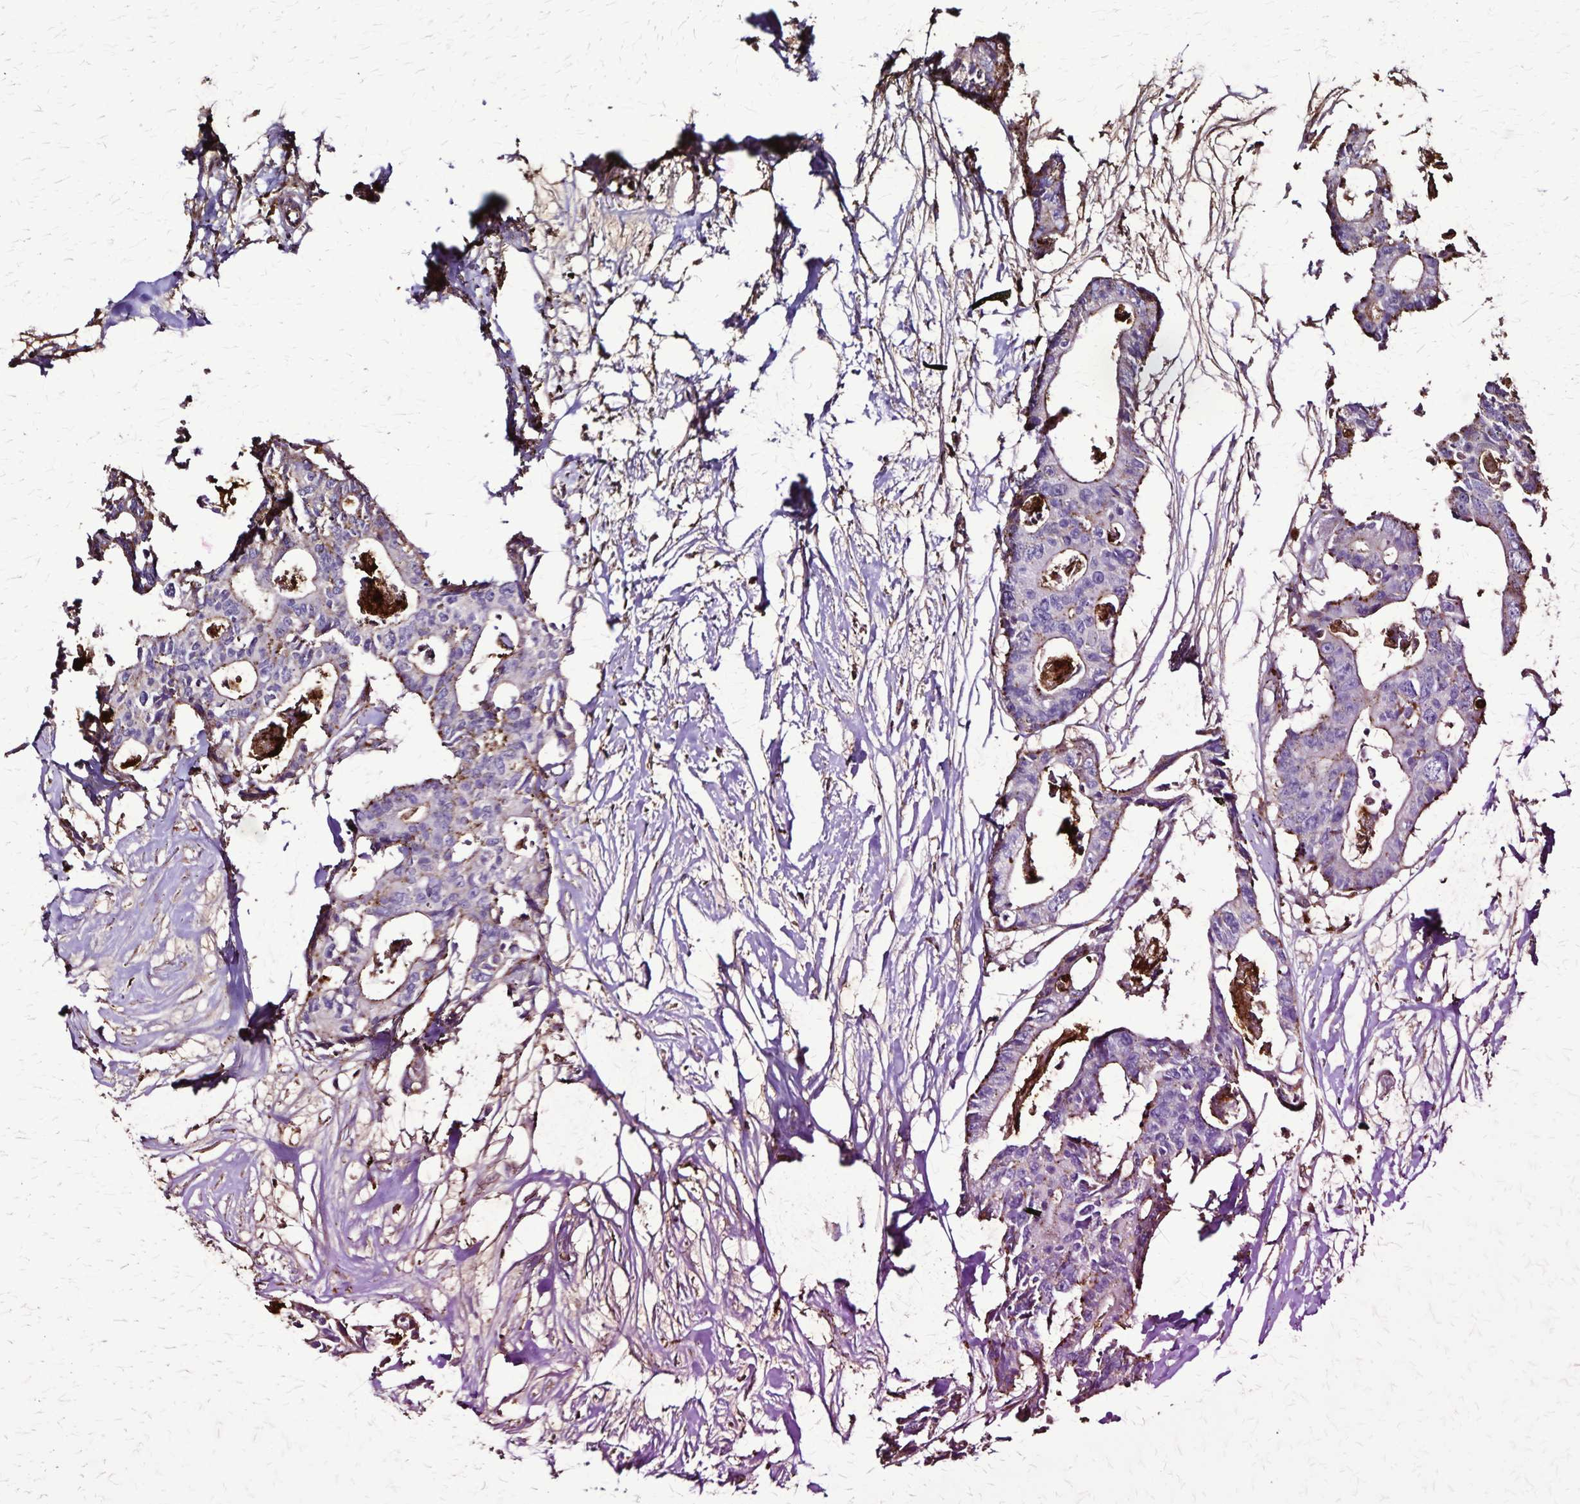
{"staining": {"intensity": "negative", "quantity": "none", "location": "none"}, "tissue": "colorectal cancer", "cell_type": "Tumor cells", "image_type": "cancer", "snomed": [{"axis": "morphology", "description": "Adenocarcinoma, NOS"}, {"axis": "topography", "description": "Rectum"}], "caption": "DAB immunohistochemical staining of human colorectal cancer reveals no significant positivity in tumor cells. (IHC, brightfield microscopy, high magnification).", "gene": "CHMP1B", "patient": {"sex": "male", "age": 57}}